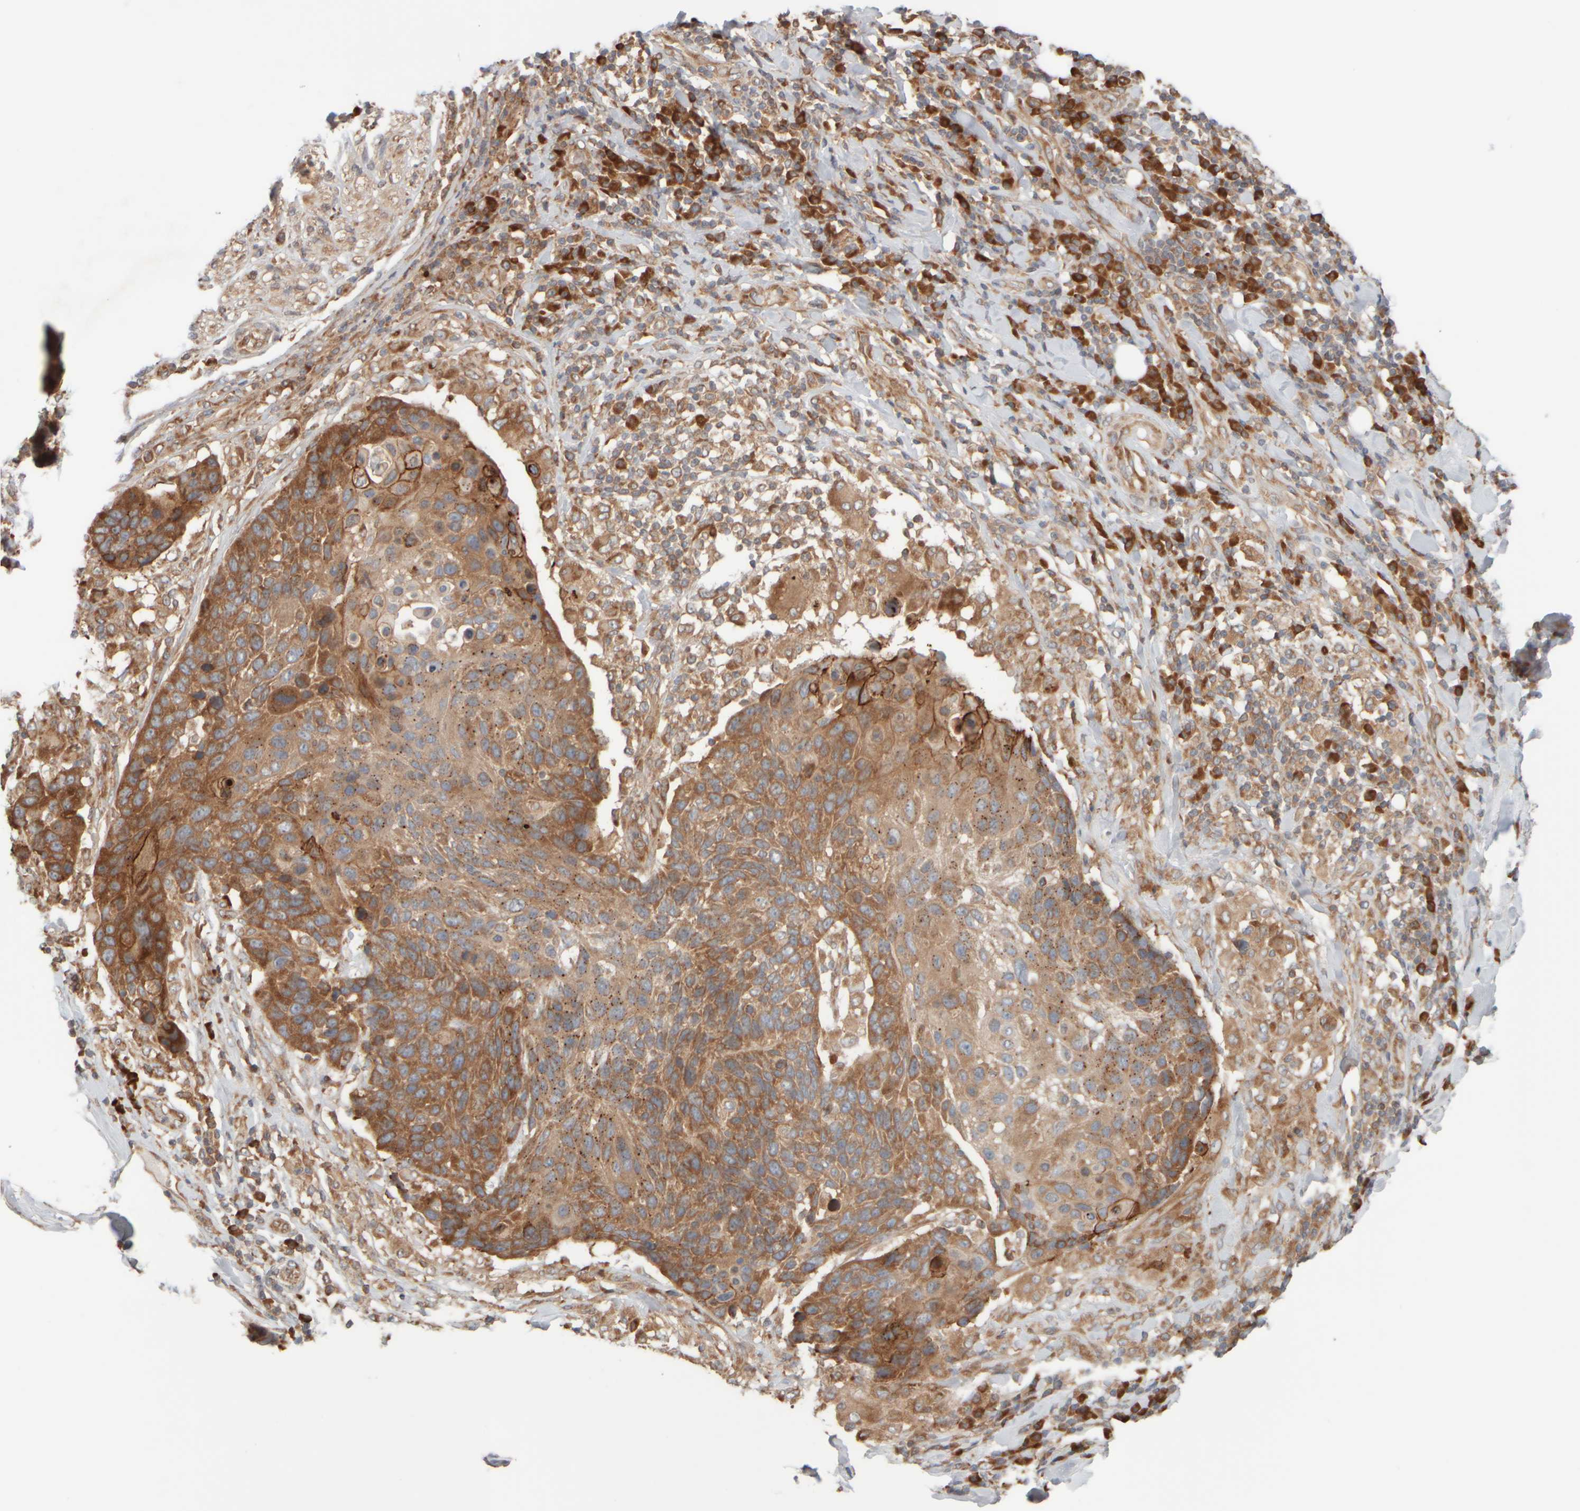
{"staining": {"intensity": "moderate", "quantity": ">75%", "location": "cytoplasmic/membranous"}, "tissue": "lung cancer", "cell_type": "Tumor cells", "image_type": "cancer", "snomed": [{"axis": "morphology", "description": "Squamous cell carcinoma, NOS"}, {"axis": "topography", "description": "Lung"}], "caption": "Tumor cells show medium levels of moderate cytoplasmic/membranous staining in approximately >75% of cells in lung cancer. The protein of interest is stained brown, and the nuclei are stained in blue (DAB (3,3'-diaminobenzidine) IHC with brightfield microscopy, high magnification).", "gene": "EIF2B3", "patient": {"sex": "male", "age": 66}}